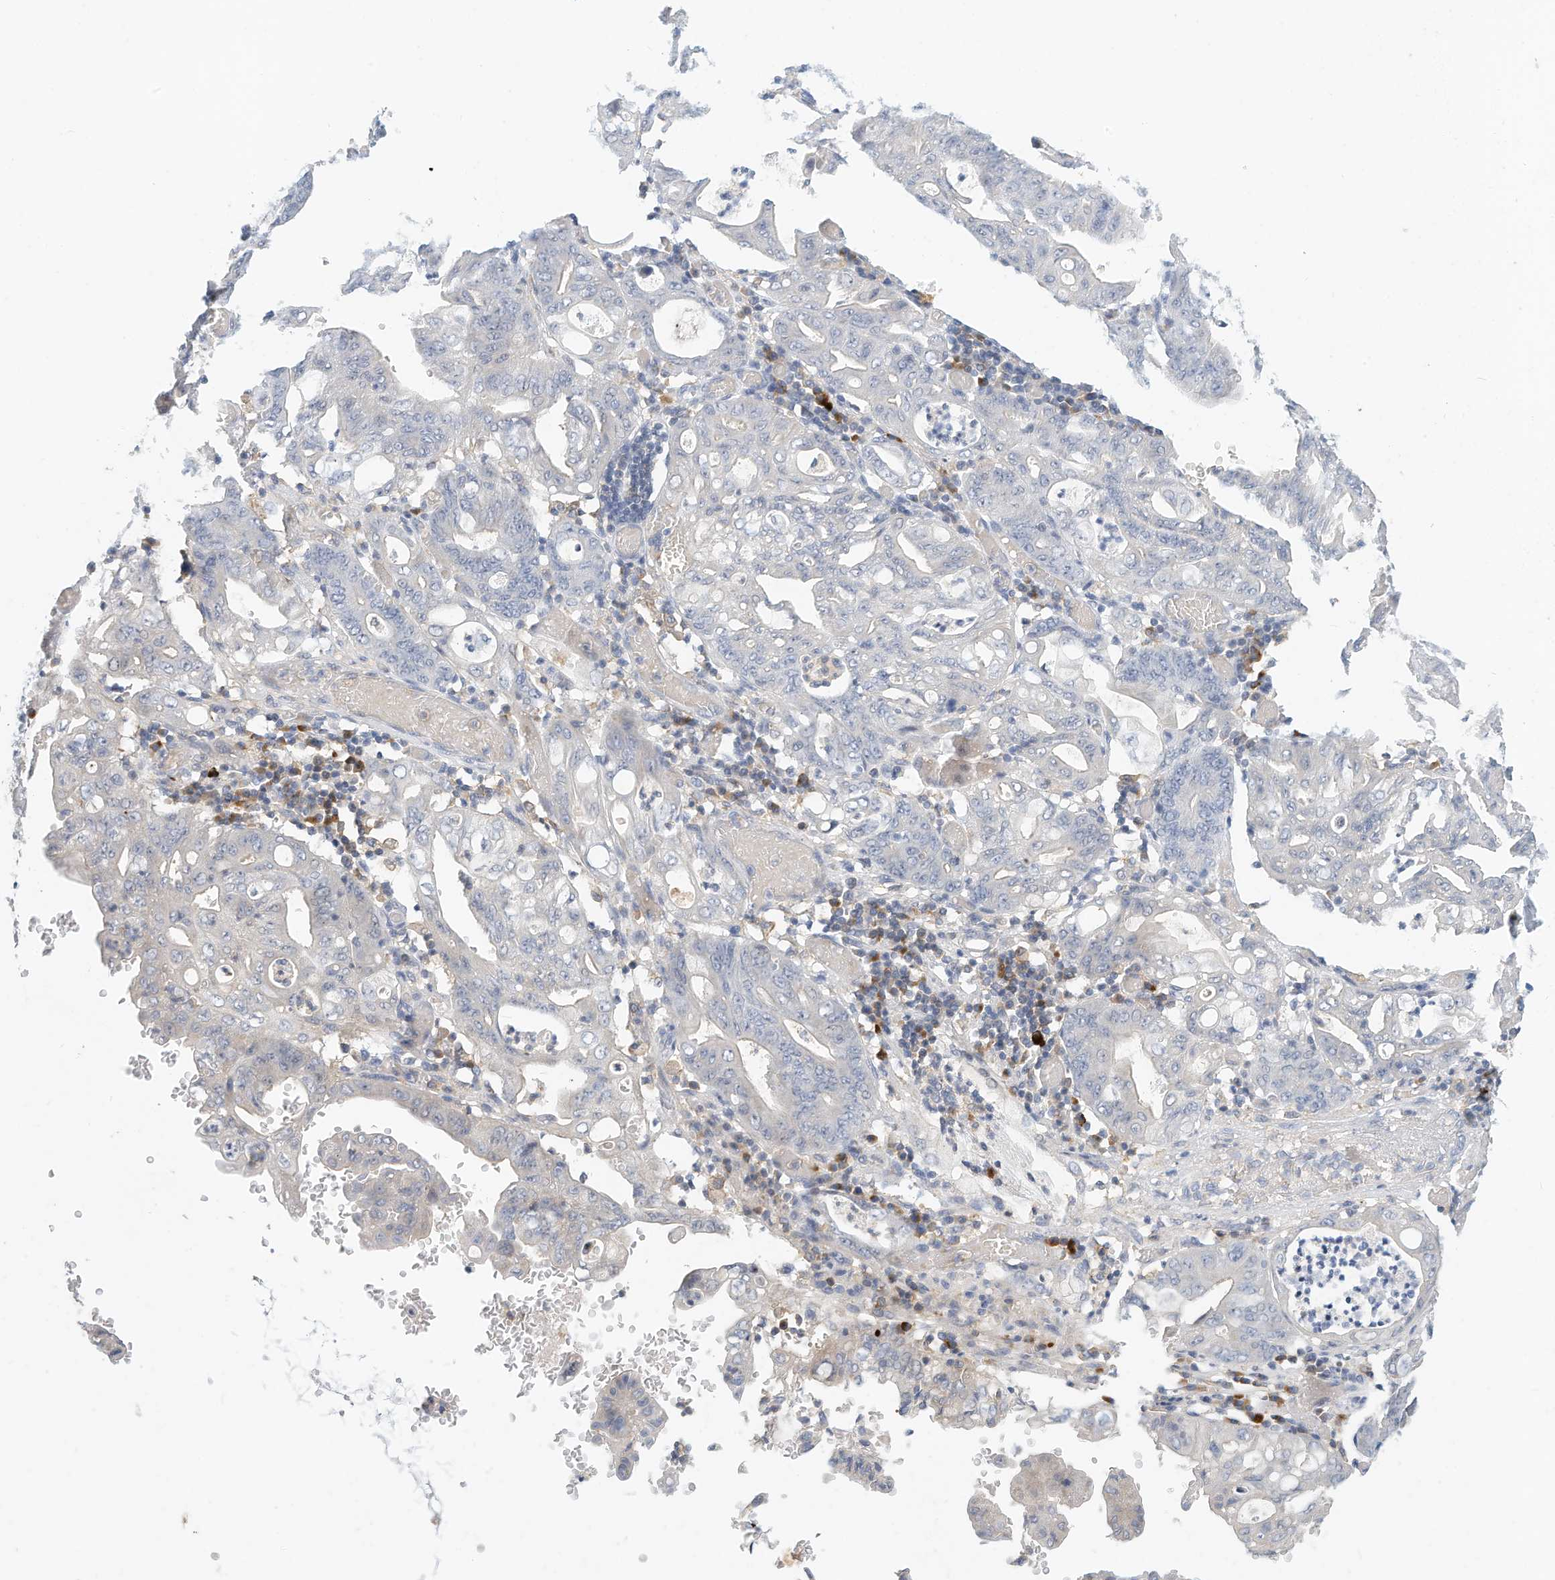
{"staining": {"intensity": "negative", "quantity": "none", "location": "none"}, "tissue": "stomach cancer", "cell_type": "Tumor cells", "image_type": "cancer", "snomed": [{"axis": "morphology", "description": "Adenocarcinoma, NOS"}, {"axis": "topography", "description": "Stomach"}], "caption": "Immunohistochemical staining of human stomach cancer exhibits no significant staining in tumor cells.", "gene": "MICAL1", "patient": {"sex": "female", "age": 73}}